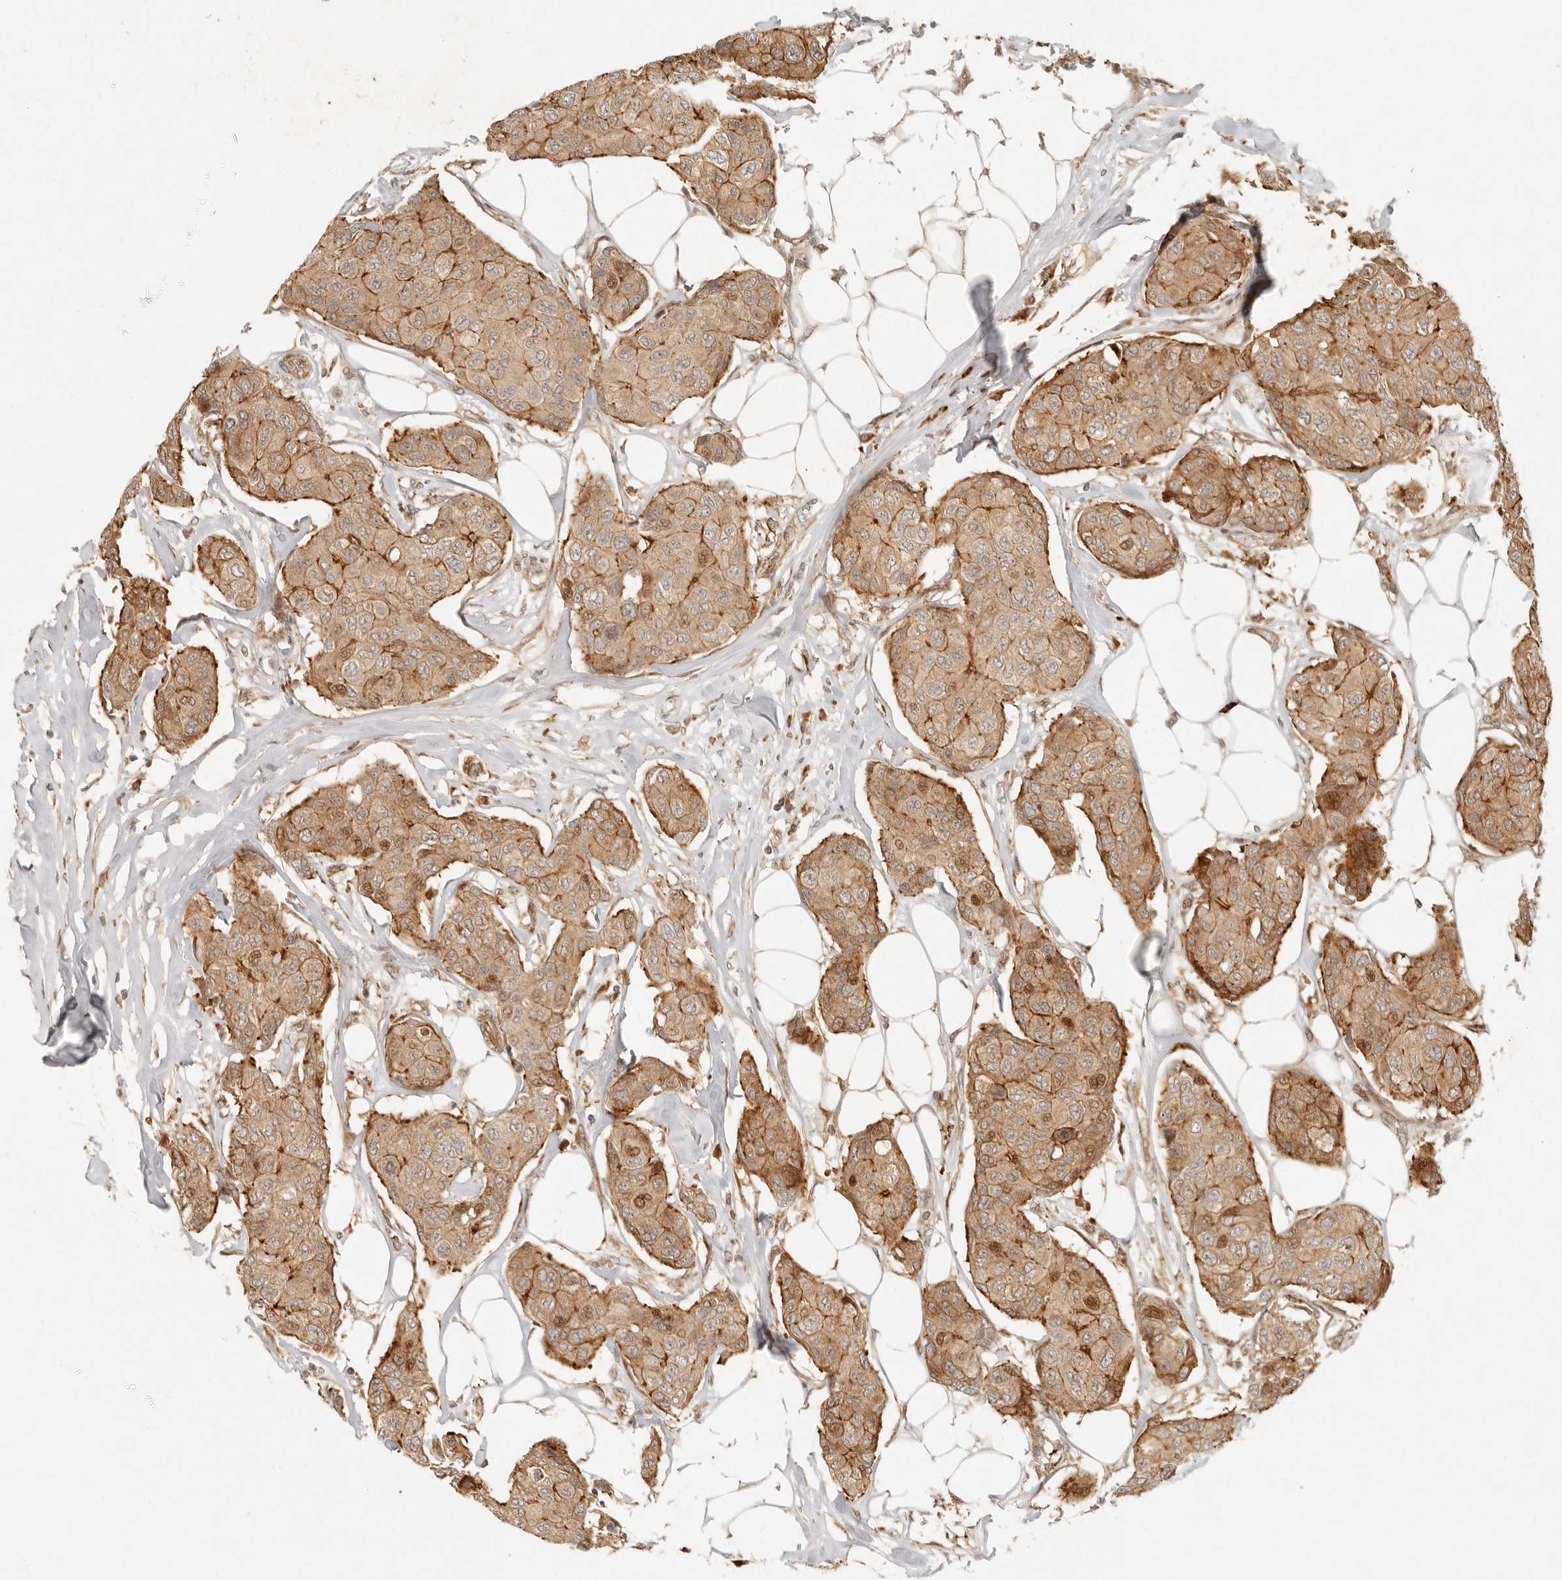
{"staining": {"intensity": "moderate", "quantity": ">75%", "location": "cytoplasmic/membranous"}, "tissue": "breast cancer", "cell_type": "Tumor cells", "image_type": "cancer", "snomed": [{"axis": "morphology", "description": "Duct carcinoma"}, {"axis": "topography", "description": "Breast"}], "caption": "Moderate cytoplasmic/membranous protein expression is seen in approximately >75% of tumor cells in breast cancer (infiltrating ductal carcinoma). The protein is shown in brown color, while the nuclei are stained blue.", "gene": "KLHL38", "patient": {"sex": "female", "age": 80}}